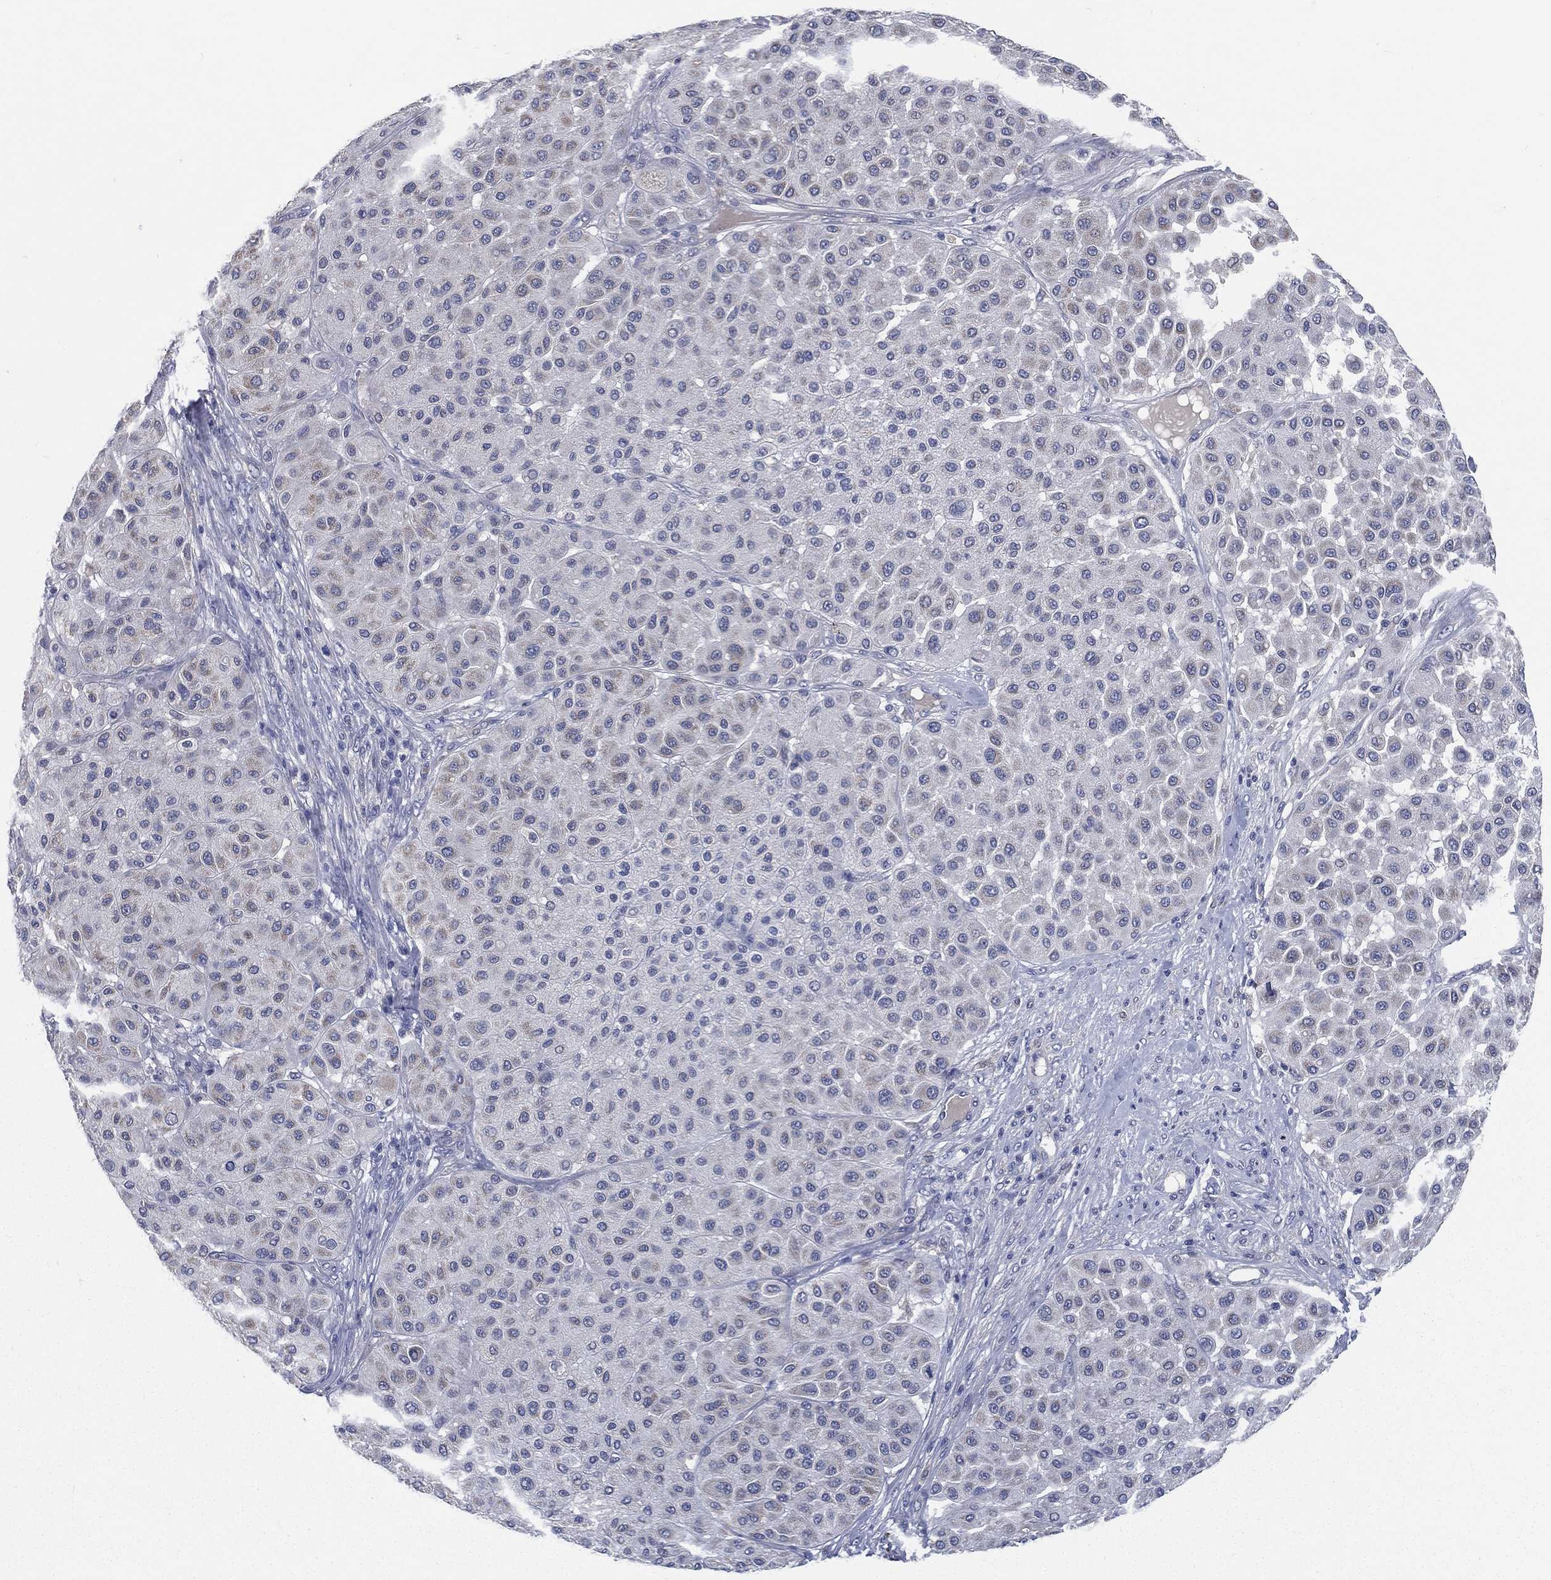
{"staining": {"intensity": "strong", "quantity": "<25%", "location": "cytoplasmic/membranous"}, "tissue": "melanoma", "cell_type": "Tumor cells", "image_type": "cancer", "snomed": [{"axis": "morphology", "description": "Malignant melanoma, Metastatic site"}, {"axis": "topography", "description": "Smooth muscle"}], "caption": "Protein expression analysis of melanoma reveals strong cytoplasmic/membranous positivity in about <25% of tumor cells.", "gene": "SIGLEC9", "patient": {"sex": "male", "age": 41}}